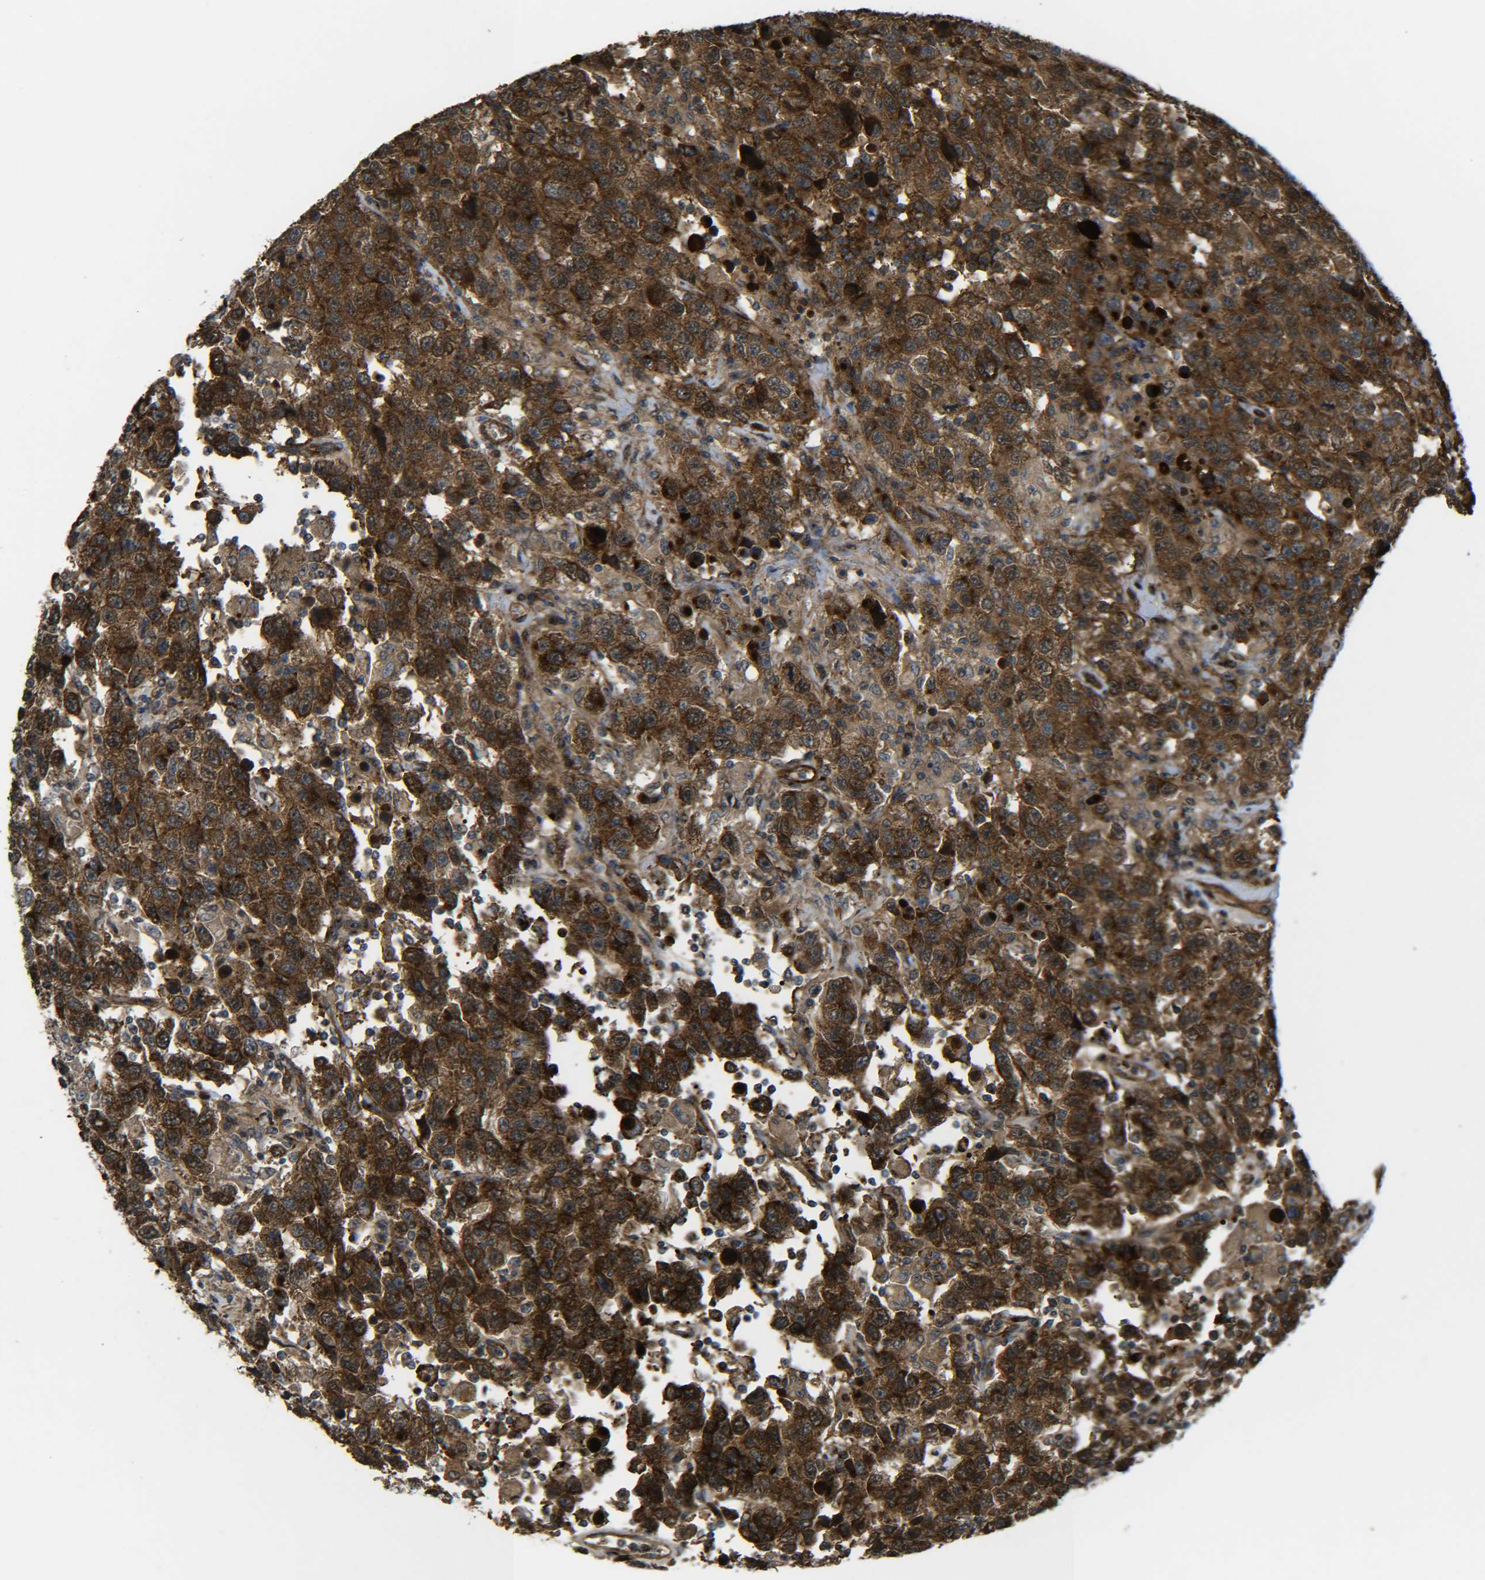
{"staining": {"intensity": "strong", "quantity": ">75%", "location": "cytoplasmic/membranous,nuclear"}, "tissue": "testis cancer", "cell_type": "Tumor cells", "image_type": "cancer", "snomed": [{"axis": "morphology", "description": "Seminoma, NOS"}, {"axis": "topography", "description": "Testis"}], "caption": "IHC (DAB (3,3'-diaminobenzidine)) staining of testis seminoma demonstrates strong cytoplasmic/membranous and nuclear protein staining in about >75% of tumor cells.", "gene": "ECE1", "patient": {"sex": "male", "age": 41}}